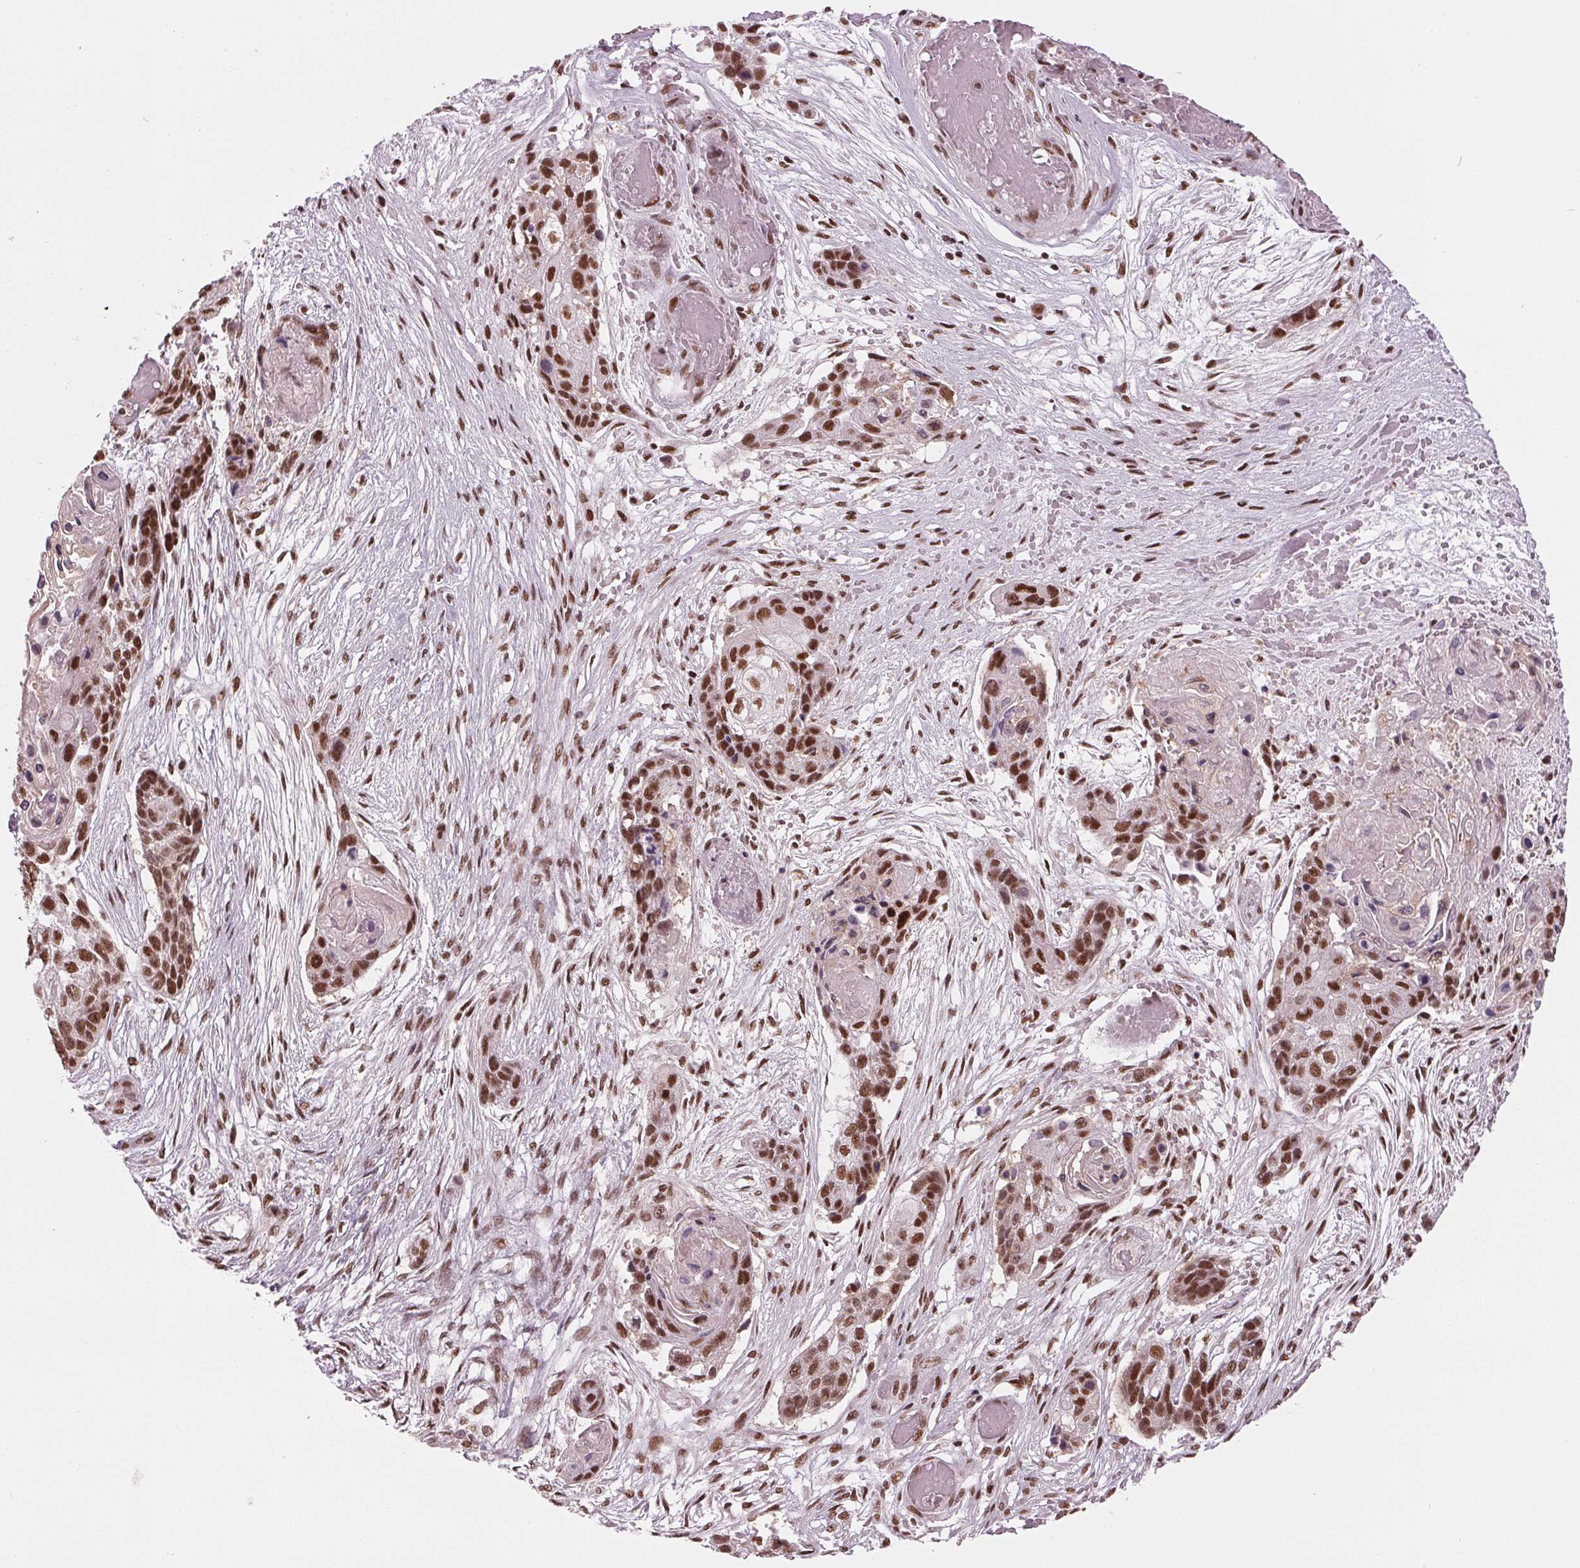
{"staining": {"intensity": "strong", "quantity": ">75%", "location": "nuclear"}, "tissue": "lung cancer", "cell_type": "Tumor cells", "image_type": "cancer", "snomed": [{"axis": "morphology", "description": "Squamous cell carcinoma, NOS"}, {"axis": "topography", "description": "Lung"}], "caption": "Tumor cells reveal high levels of strong nuclear expression in about >75% of cells in human lung cancer (squamous cell carcinoma).", "gene": "LSM2", "patient": {"sex": "male", "age": 69}}